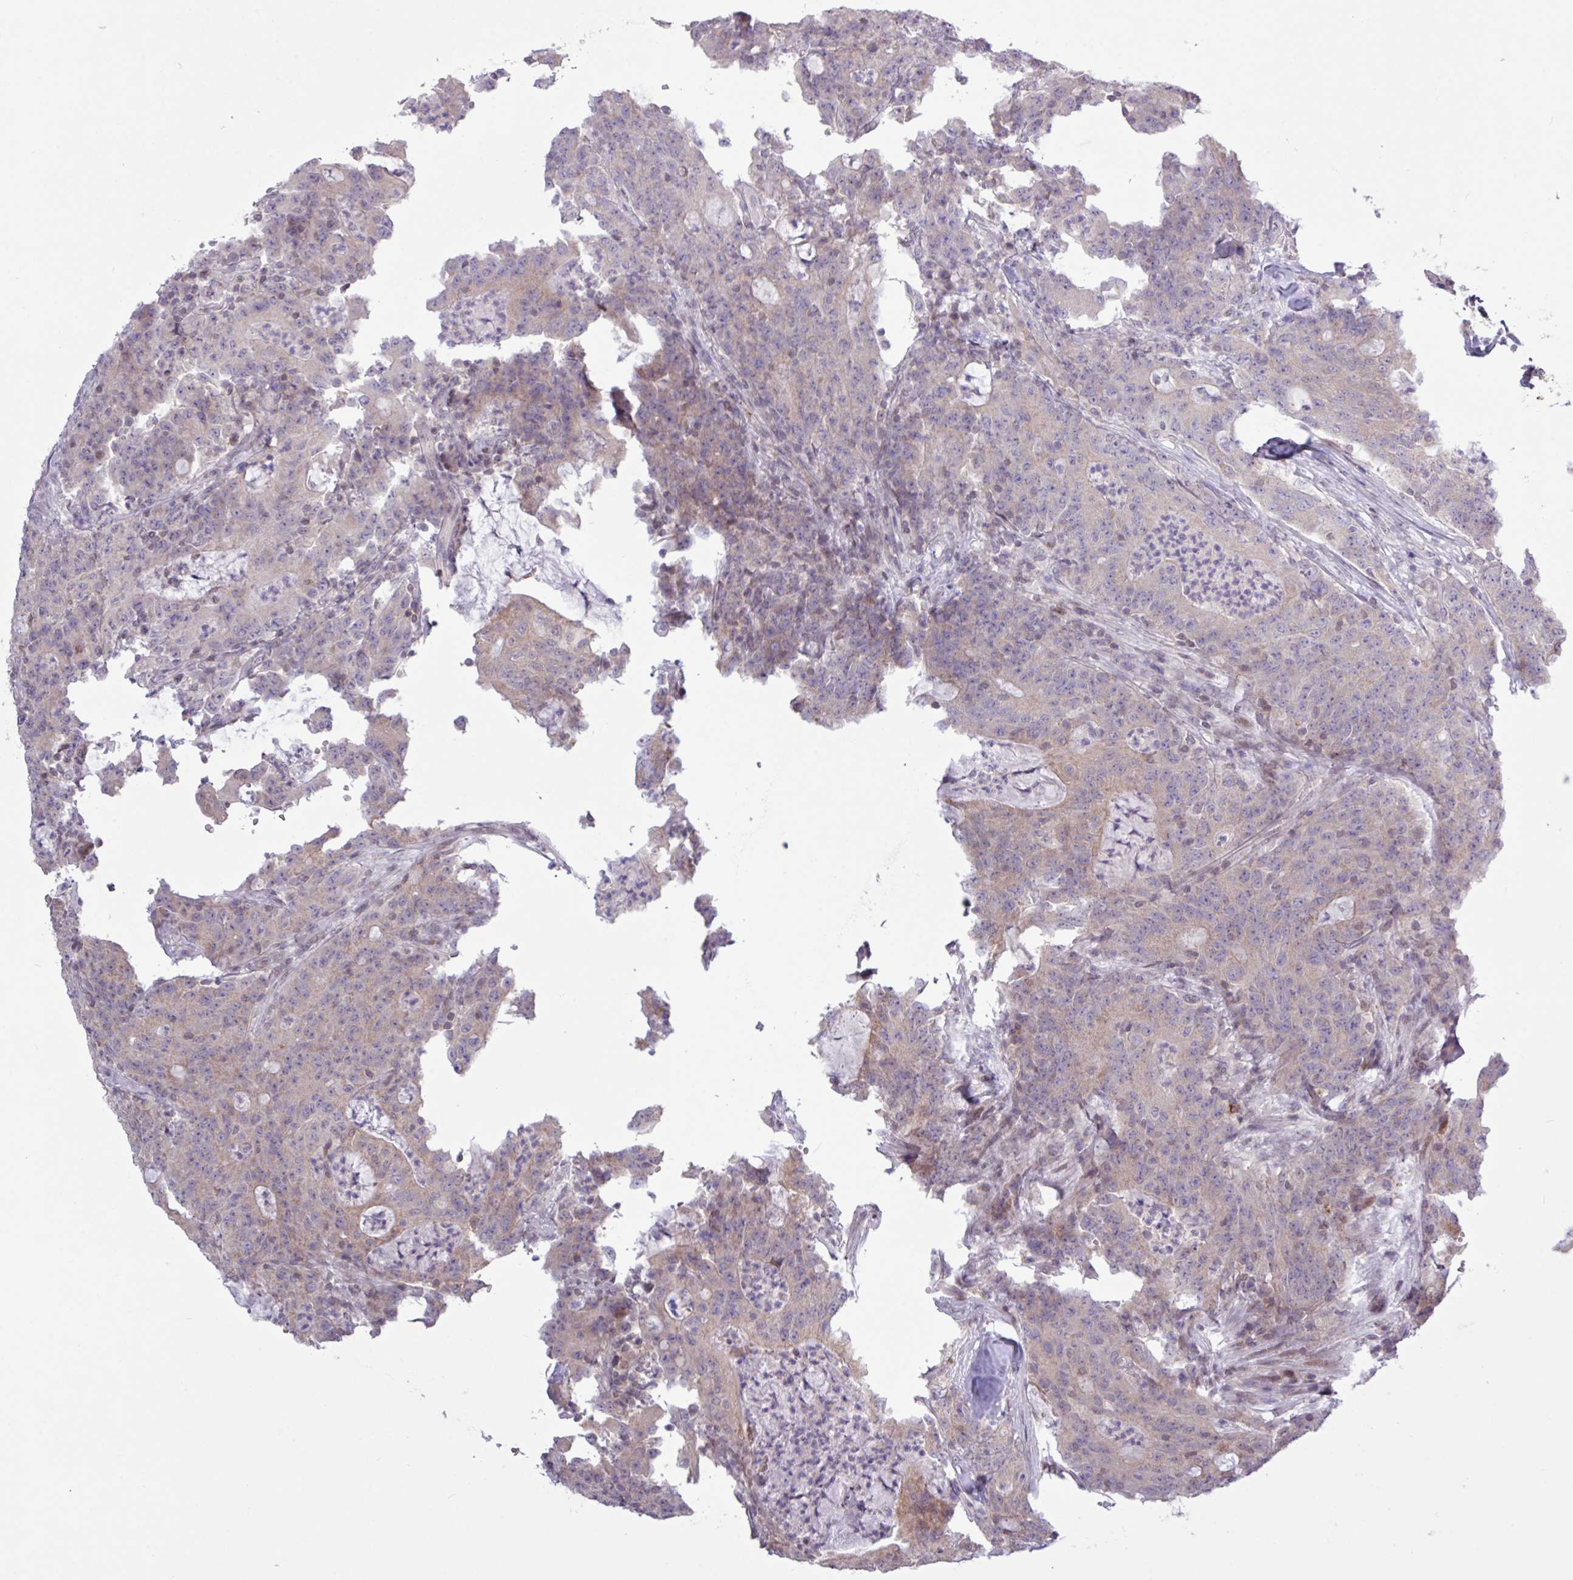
{"staining": {"intensity": "weak", "quantity": "<25%", "location": "cytoplasmic/membranous"}, "tissue": "colorectal cancer", "cell_type": "Tumor cells", "image_type": "cancer", "snomed": [{"axis": "morphology", "description": "Adenocarcinoma, NOS"}, {"axis": "topography", "description": "Colon"}], "caption": "Immunohistochemistry image of adenocarcinoma (colorectal) stained for a protein (brown), which displays no expression in tumor cells.", "gene": "RTL3", "patient": {"sex": "male", "age": 83}}